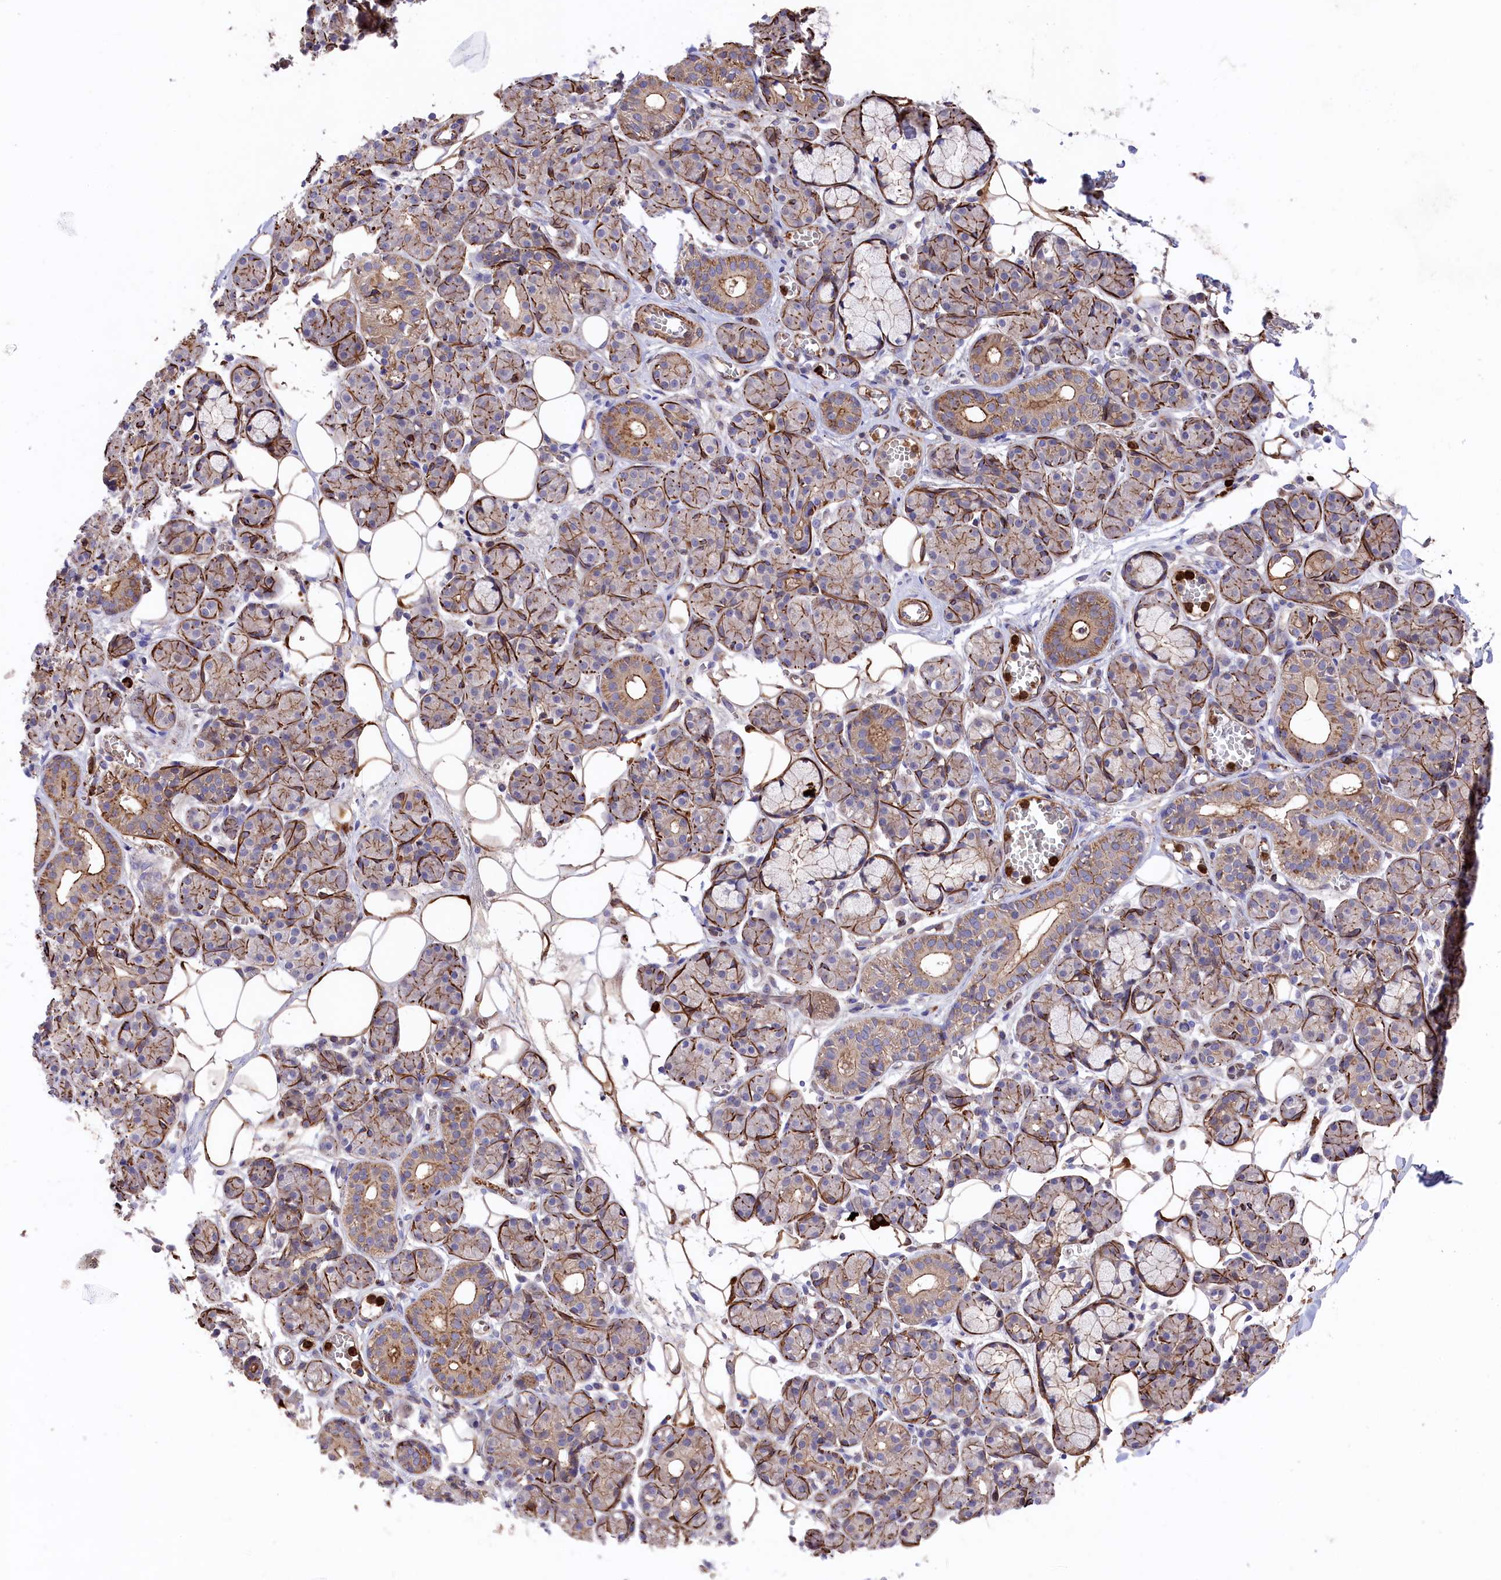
{"staining": {"intensity": "moderate", "quantity": "25%-75%", "location": "cytoplasmic/membranous"}, "tissue": "salivary gland", "cell_type": "Glandular cells", "image_type": "normal", "snomed": [{"axis": "morphology", "description": "Normal tissue, NOS"}, {"axis": "topography", "description": "Salivary gland"}], "caption": "Benign salivary gland exhibits moderate cytoplasmic/membranous expression in about 25%-75% of glandular cells, visualized by immunohistochemistry.", "gene": "RAPSN", "patient": {"sex": "male", "age": 63}}